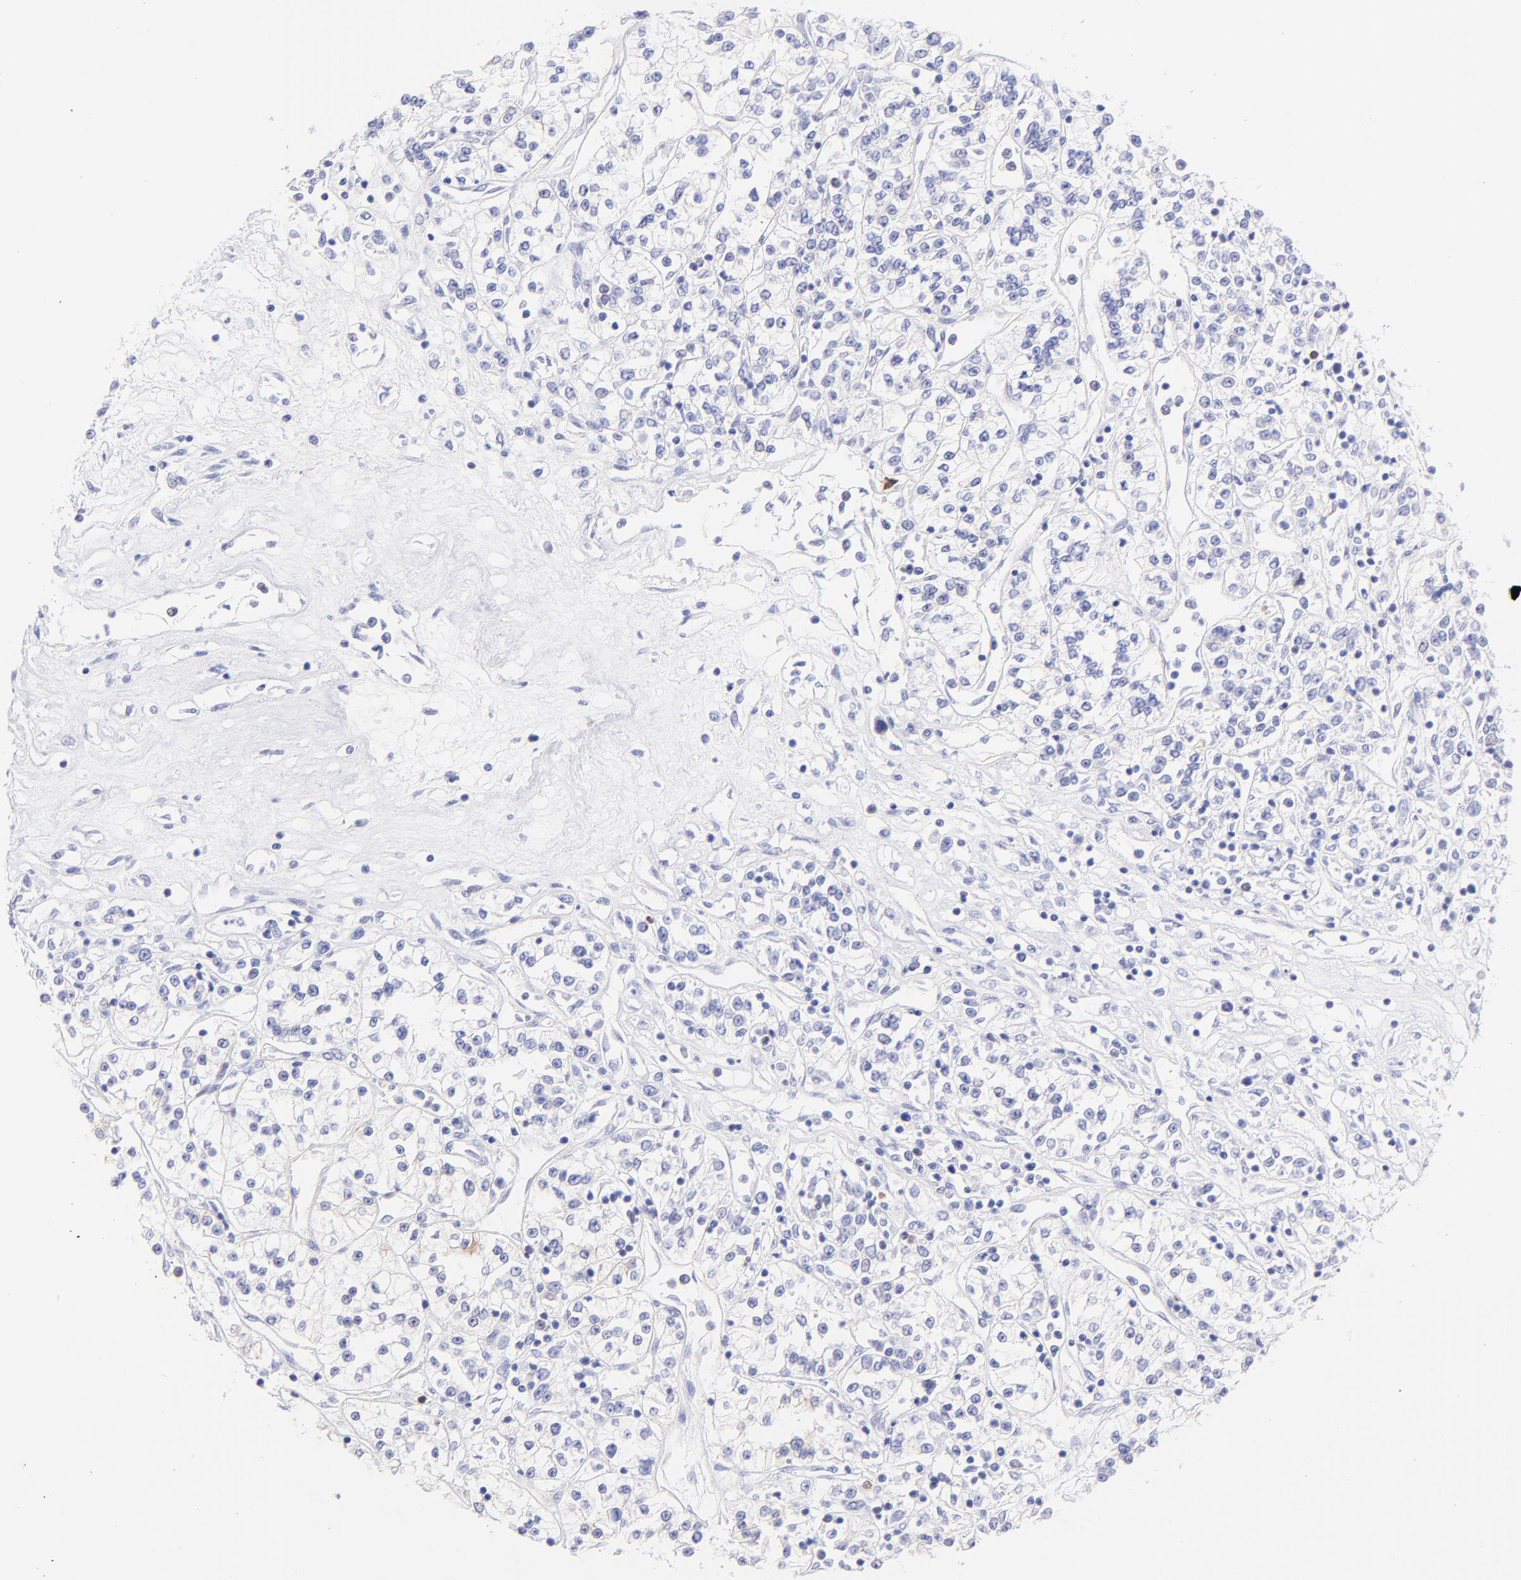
{"staining": {"intensity": "negative", "quantity": "none", "location": "none"}, "tissue": "renal cancer", "cell_type": "Tumor cells", "image_type": "cancer", "snomed": [{"axis": "morphology", "description": "Adenocarcinoma, NOS"}, {"axis": "topography", "description": "Kidney"}], "caption": "This is a micrograph of immunohistochemistry staining of renal cancer, which shows no staining in tumor cells.", "gene": "IRAG2", "patient": {"sex": "female", "age": 76}}